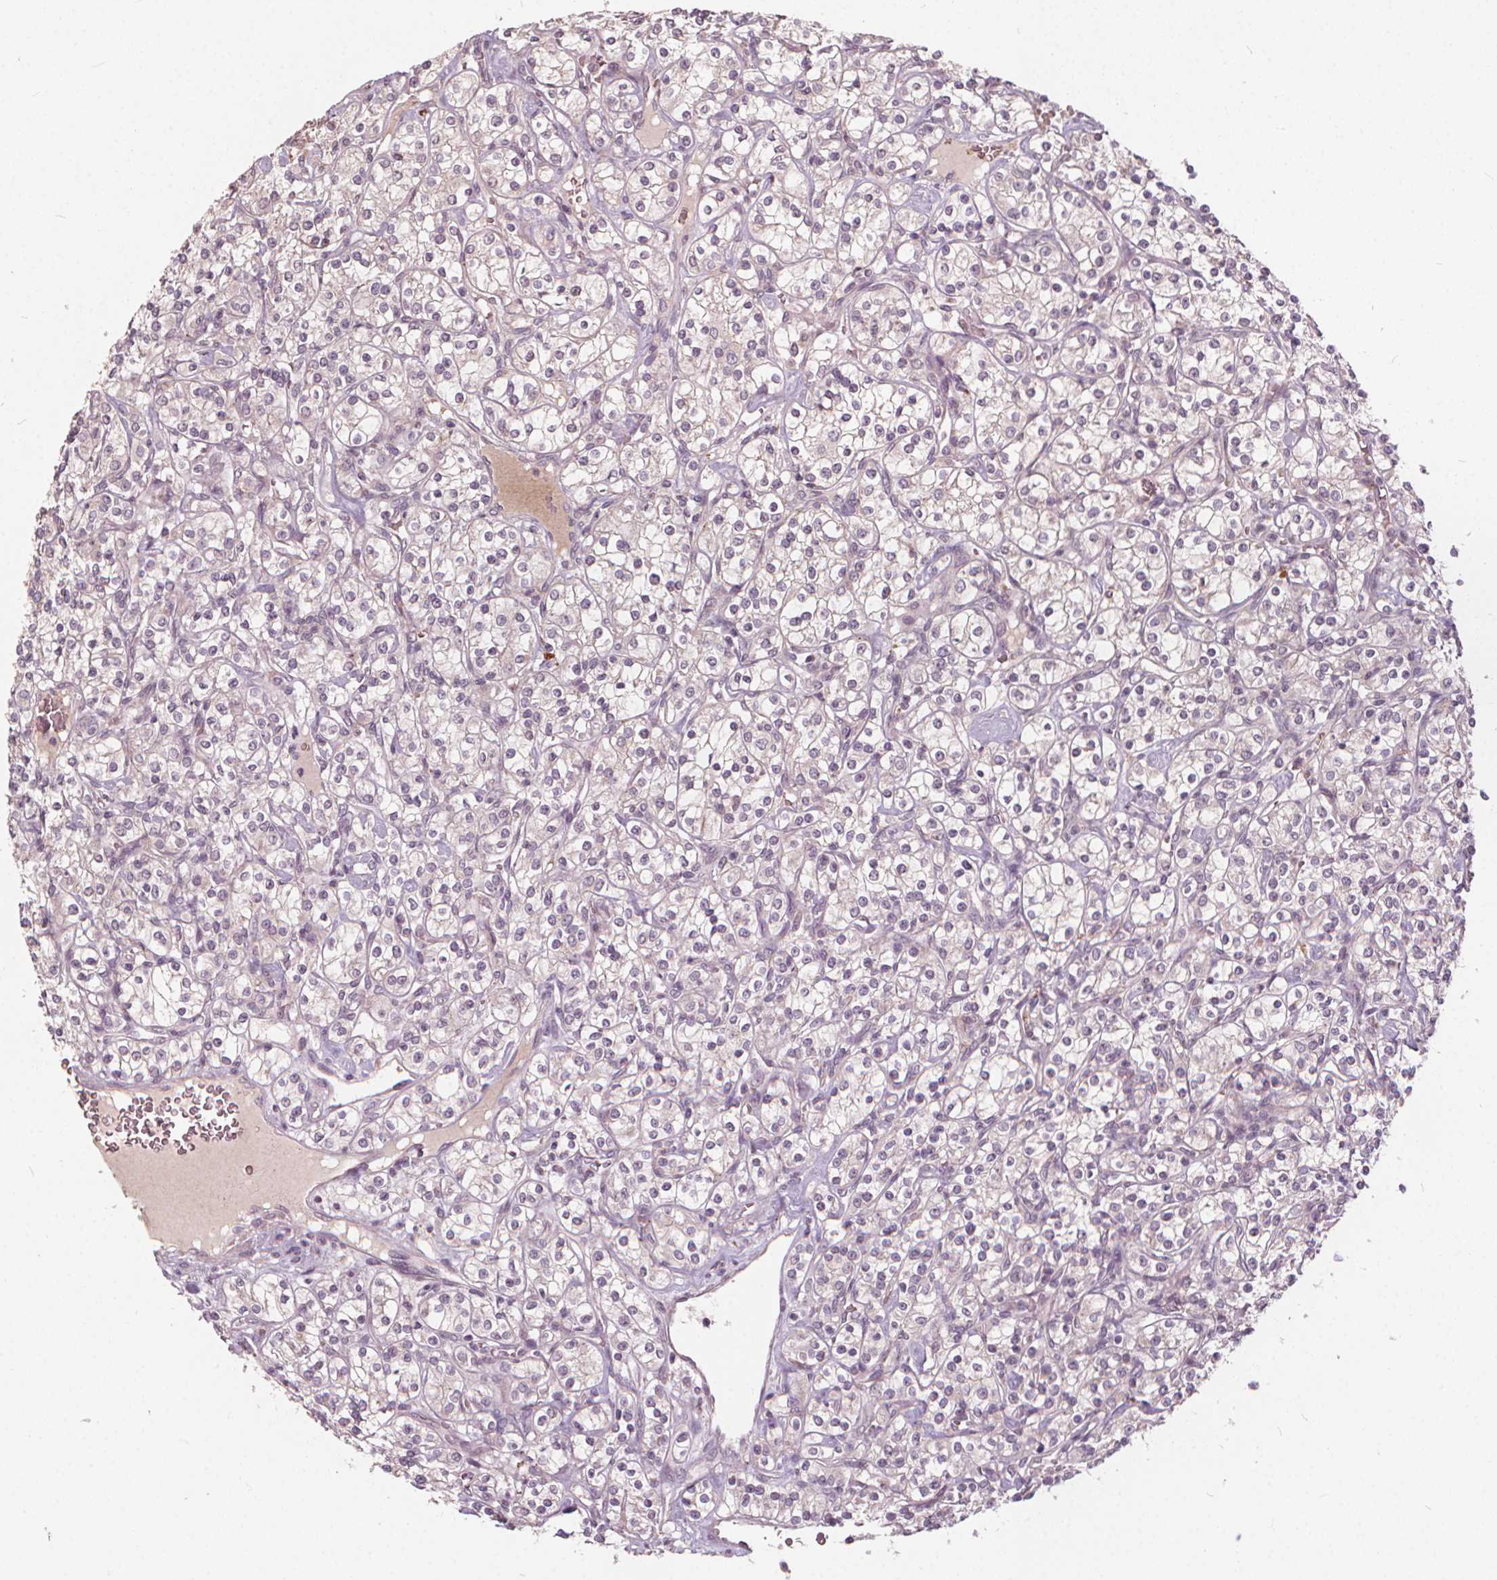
{"staining": {"intensity": "negative", "quantity": "none", "location": "none"}, "tissue": "renal cancer", "cell_type": "Tumor cells", "image_type": "cancer", "snomed": [{"axis": "morphology", "description": "Adenocarcinoma, NOS"}, {"axis": "topography", "description": "Kidney"}], "caption": "Immunohistochemistry image of neoplastic tissue: renal cancer (adenocarcinoma) stained with DAB exhibits no significant protein positivity in tumor cells.", "gene": "IPO13", "patient": {"sex": "male", "age": 77}}